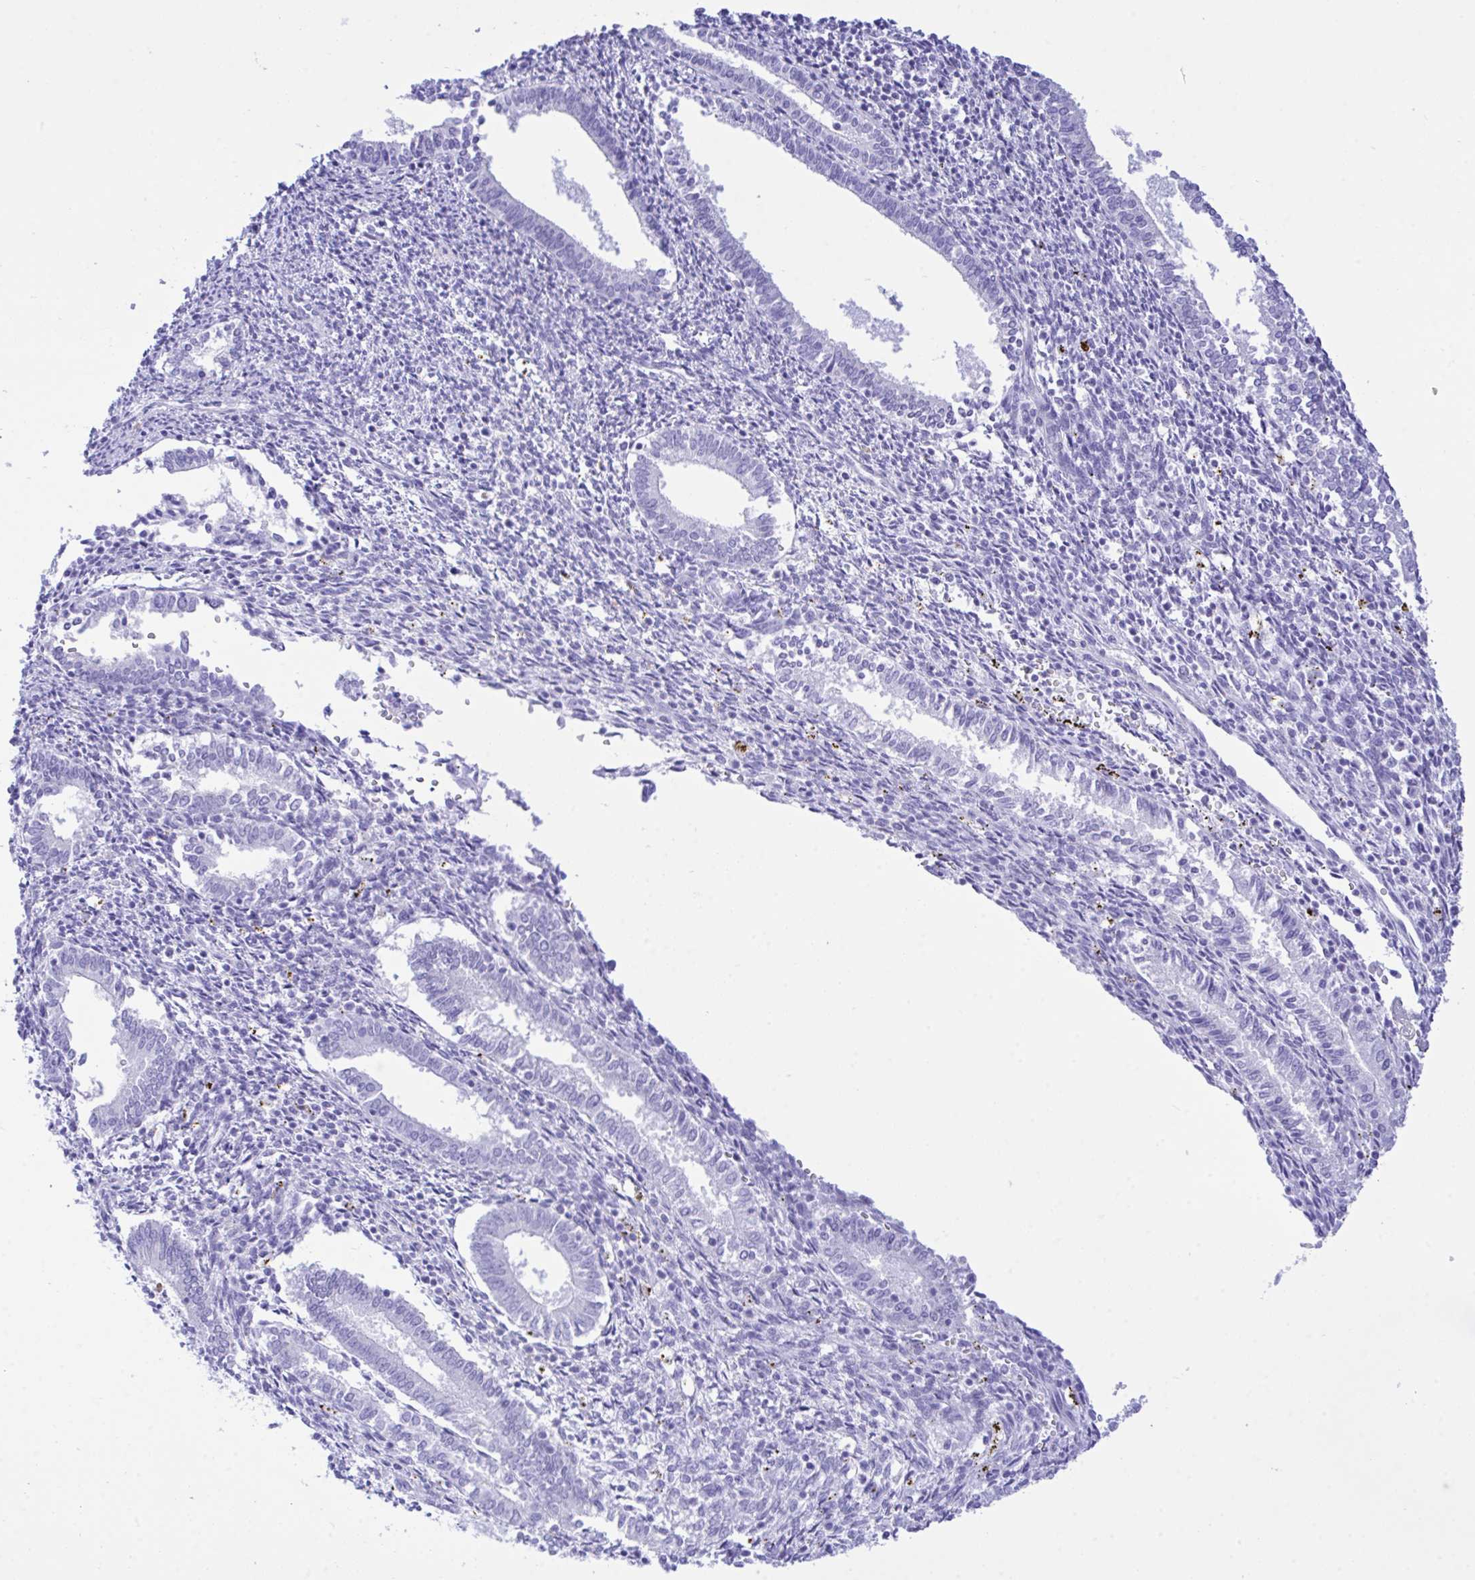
{"staining": {"intensity": "negative", "quantity": "none", "location": "none"}, "tissue": "endometrium", "cell_type": "Cells in endometrial stroma", "image_type": "normal", "snomed": [{"axis": "morphology", "description": "Normal tissue, NOS"}, {"axis": "topography", "description": "Endometrium"}], "caption": "Protein analysis of normal endometrium demonstrates no significant positivity in cells in endometrial stroma. (DAB IHC, high magnification).", "gene": "SELENOV", "patient": {"sex": "female", "age": 41}}